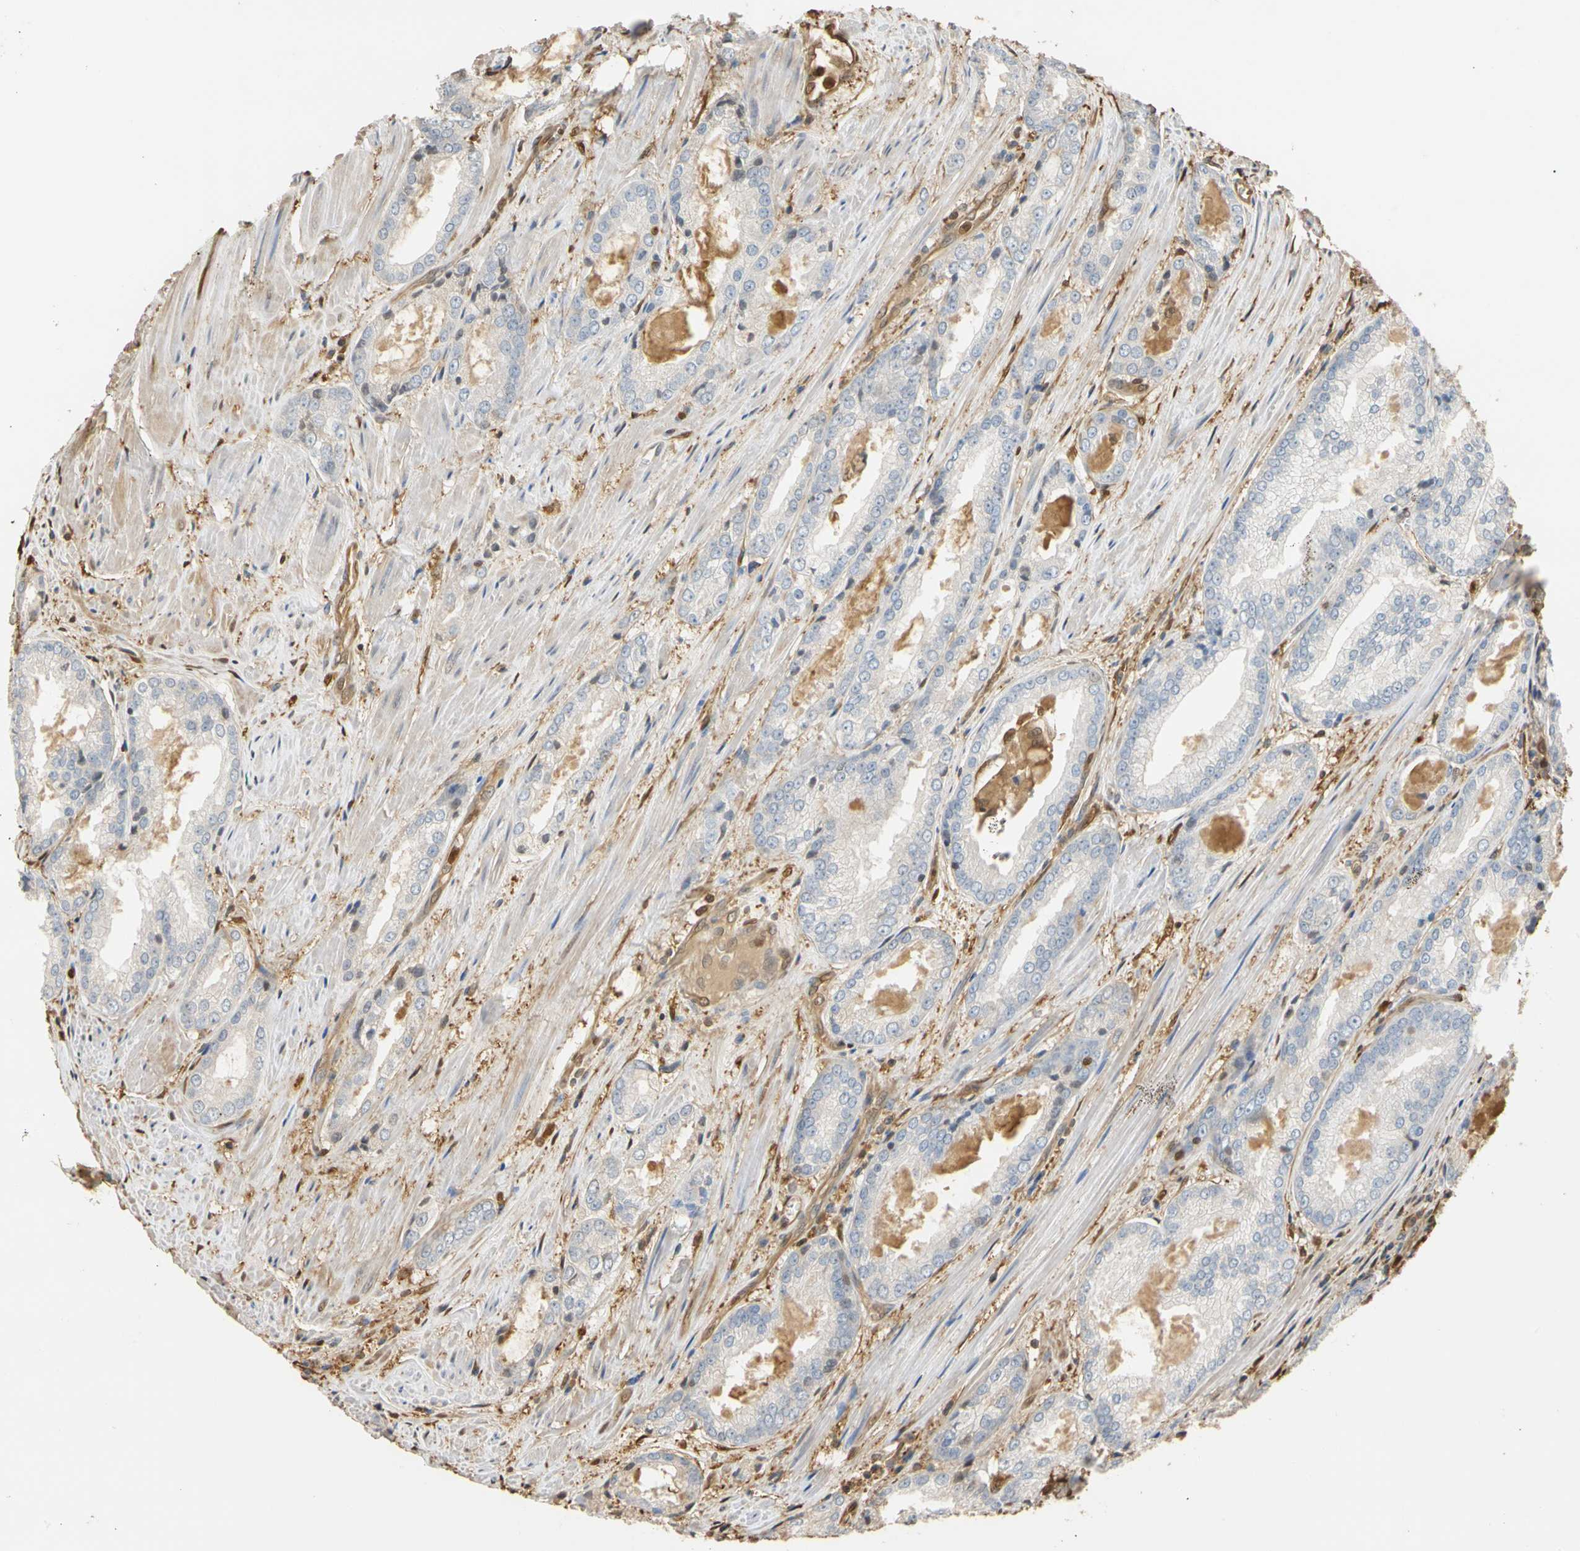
{"staining": {"intensity": "negative", "quantity": "none", "location": "none"}, "tissue": "prostate cancer", "cell_type": "Tumor cells", "image_type": "cancer", "snomed": [{"axis": "morphology", "description": "Adenocarcinoma, Low grade"}, {"axis": "topography", "description": "Prostate"}], "caption": "Tumor cells show no significant expression in low-grade adenocarcinoma (prostate).", "gene": "S100A6", "patient": {"sex": "male", "age": 64}}